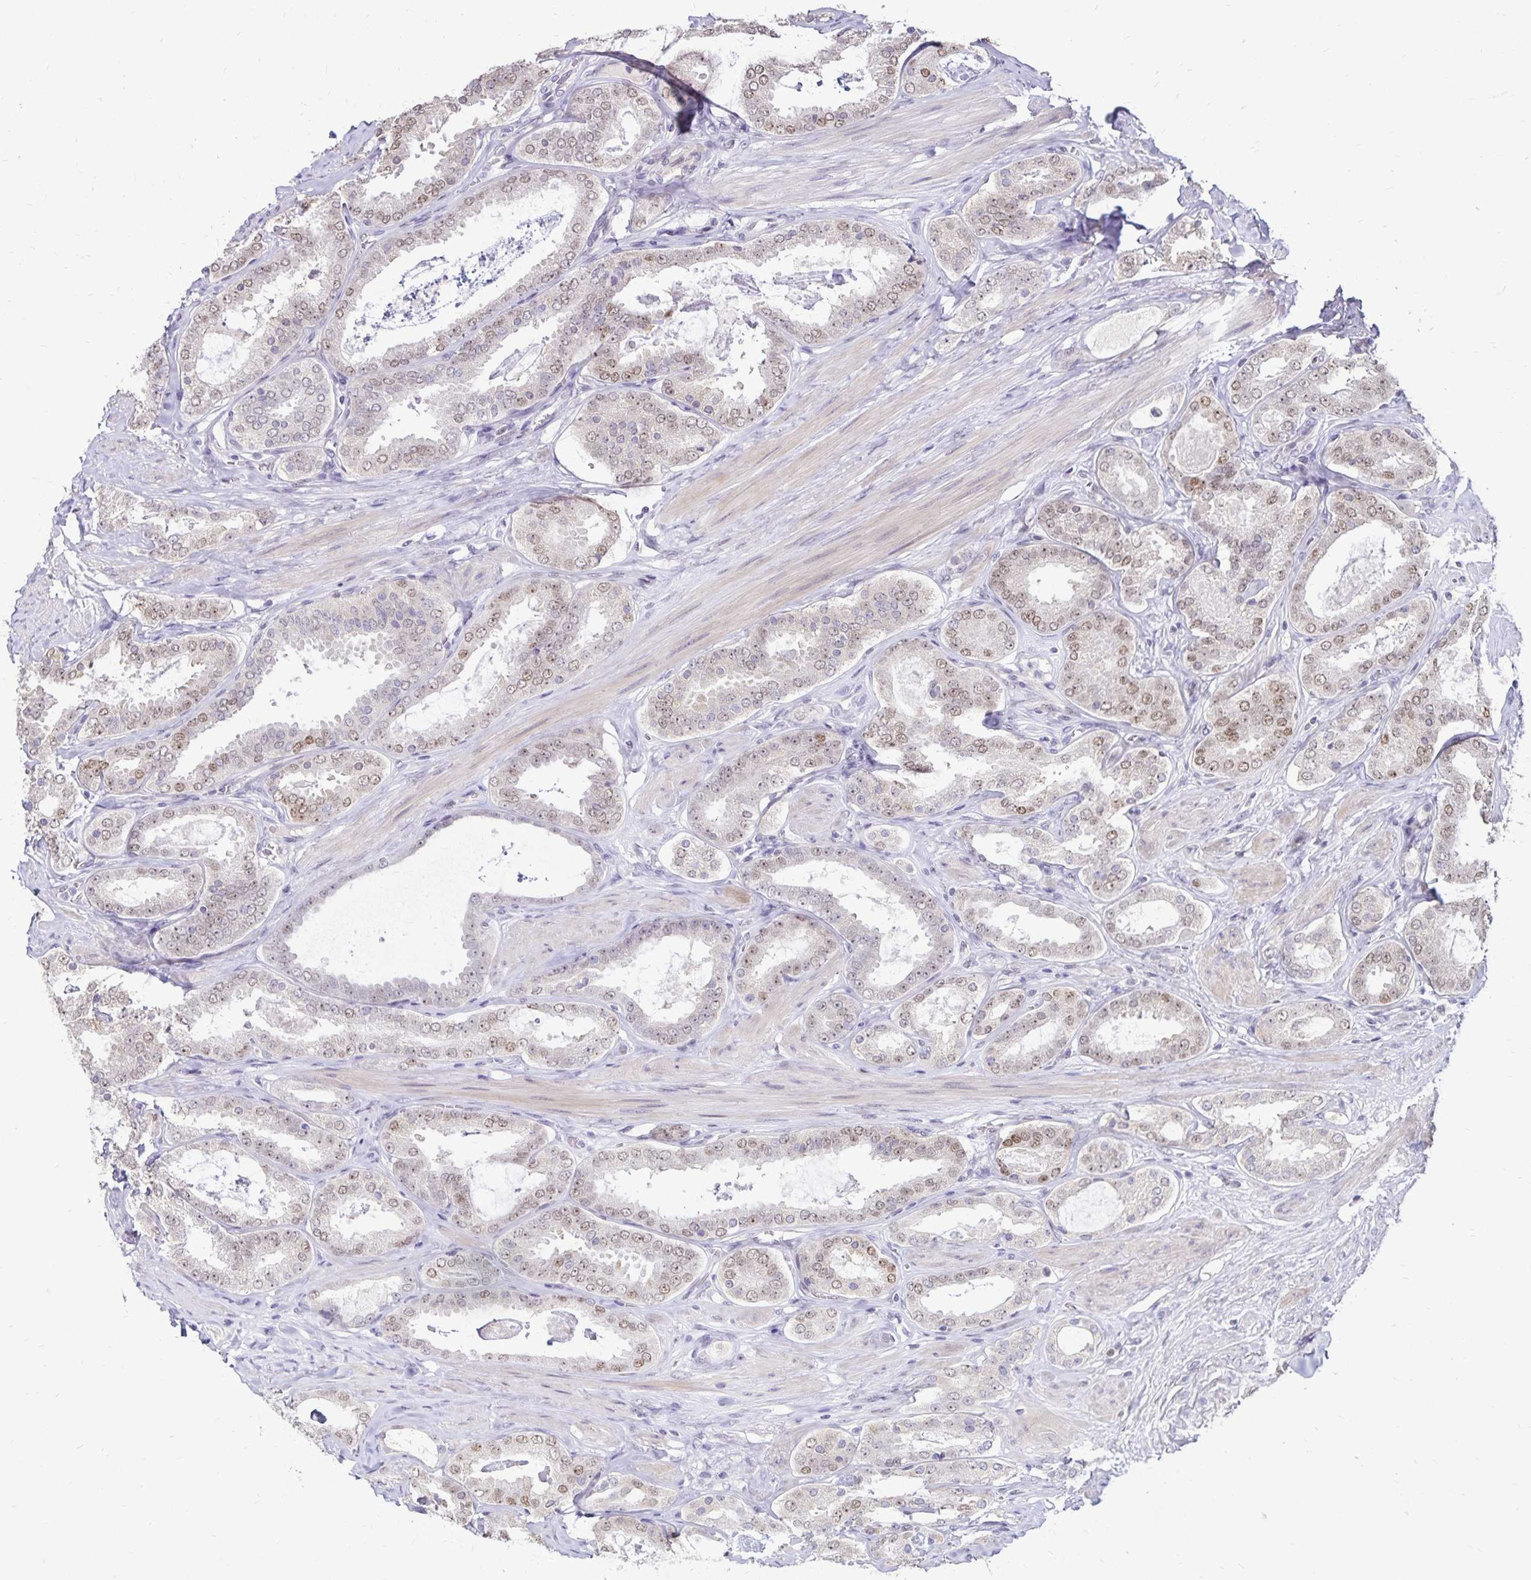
{"staining": {"intensity": "weak", "quantity": "25%-75%", "location": "nuclear"}, "tissue": "prostate cancer", "cell_type": "Tumor cells", "image_type": "cancer", "snomed": [{"axis": "morphology", "description": "Adenocarcinoma, High grade"}, {"axis": "topography", "description": "Prostate"}], "caption": "IHC photomicrograph of human prostate cancer stained for a protein (brown), which displays low levels of weak nuclear expression in about 25%-75% of tumor cells.", "gene": "POLB", "patient": {"sex": "male", "age": 63}}